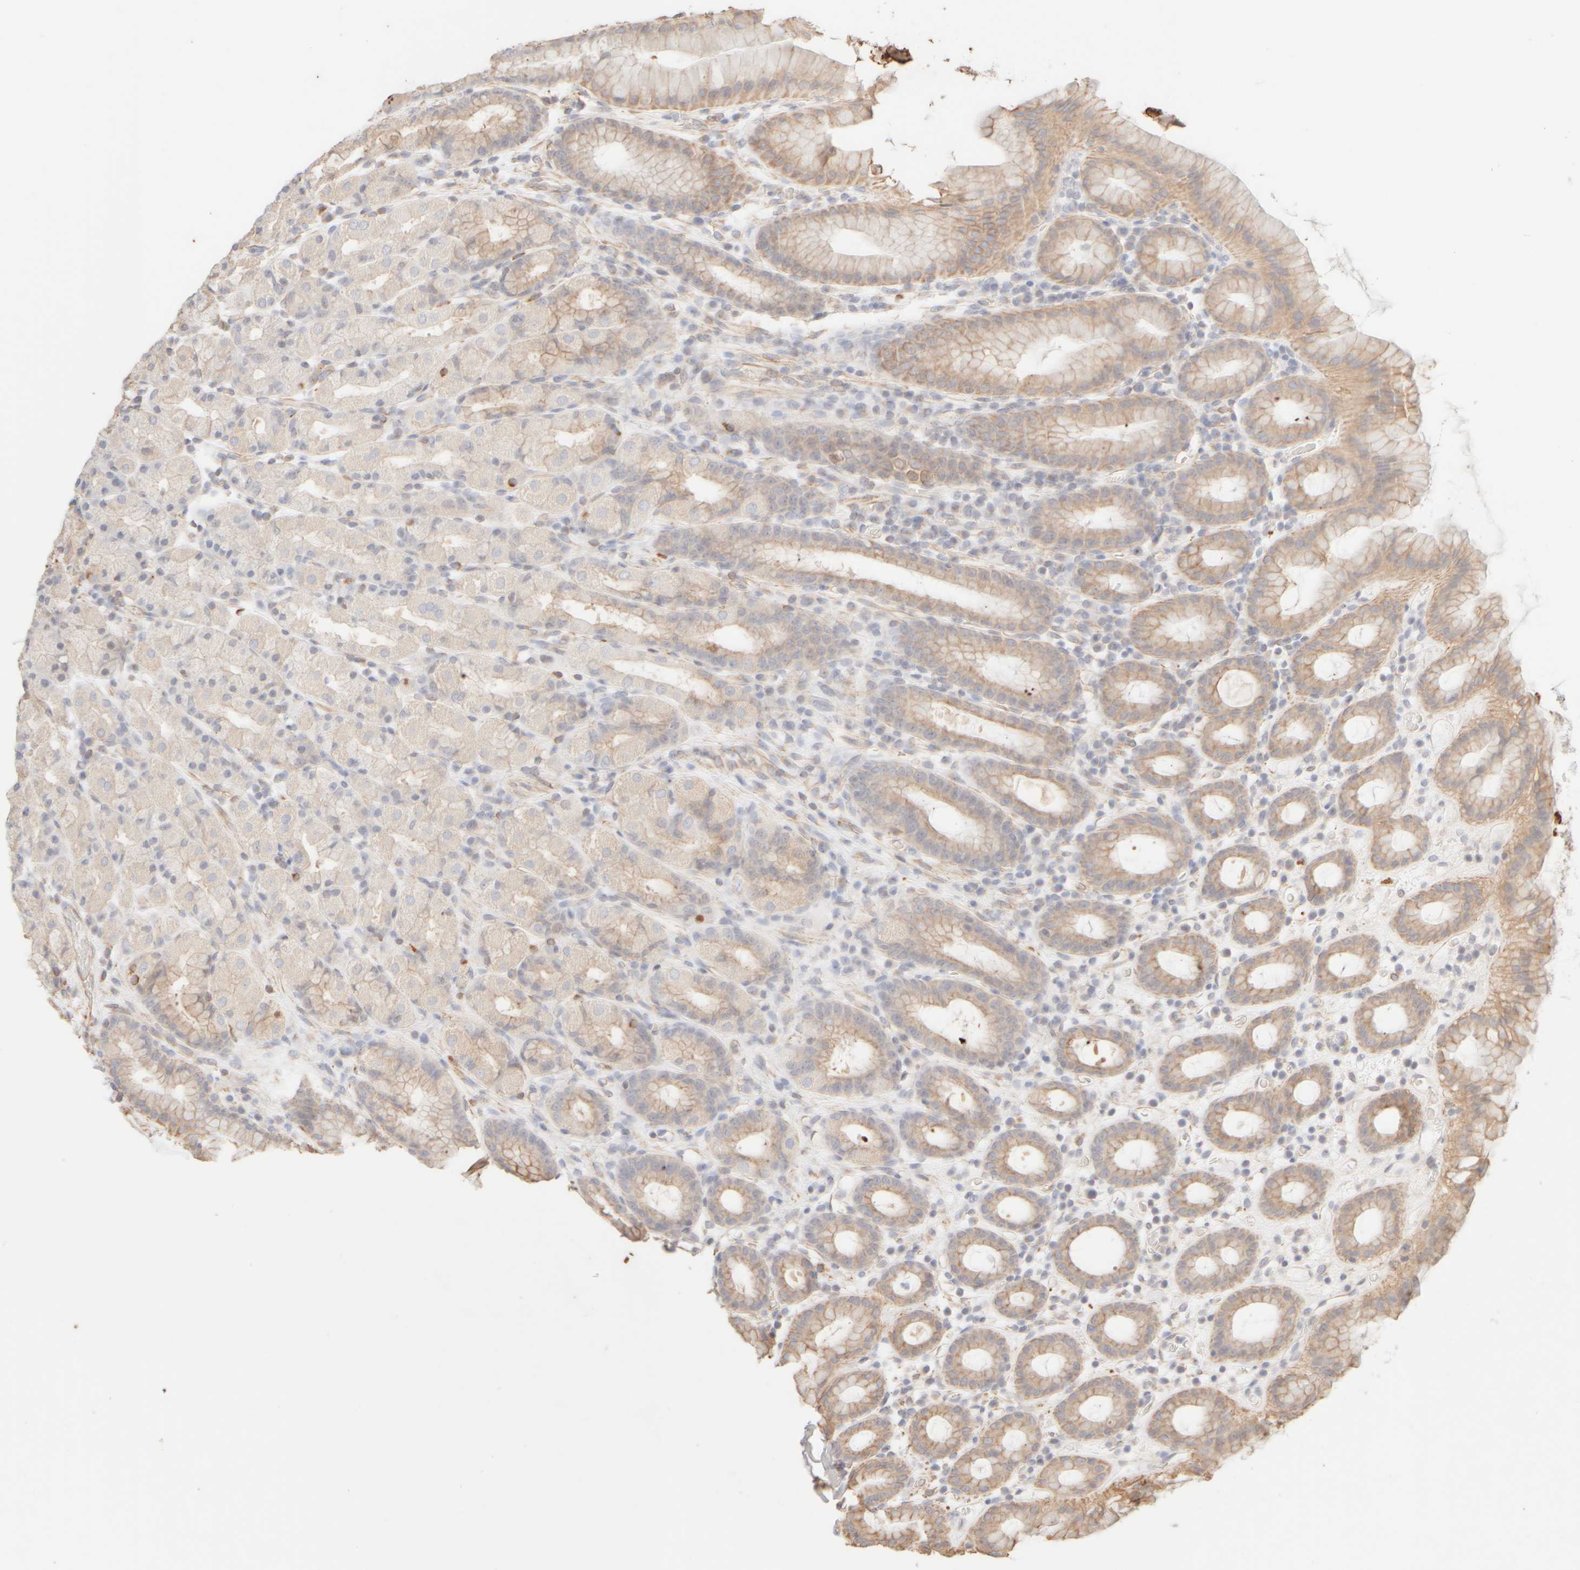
{"staining": {"intensity": "weak", "quantity": "25%-75%", "location": "cytoplasmic/membranous"}, "tissue": "stomach", "cell_type": "Glandular cells", "image_type": "normal", "snomed": [{"axis": "morphology", "description": "Normal tissue, NOS"}, {"axis": "topography", "description": "Stomach, upper"}], "caption": "Immunohistochemical staining of normal human stomach reveals 25%-75% levels of weak cytoplasmic/membranous protein staining in about 25%-75% of glandular cells. (Brightfield microscopy of DAB IHC at high magnification).", "gene": "KRT15", "patient": {"sex": "male", "age": 68}}